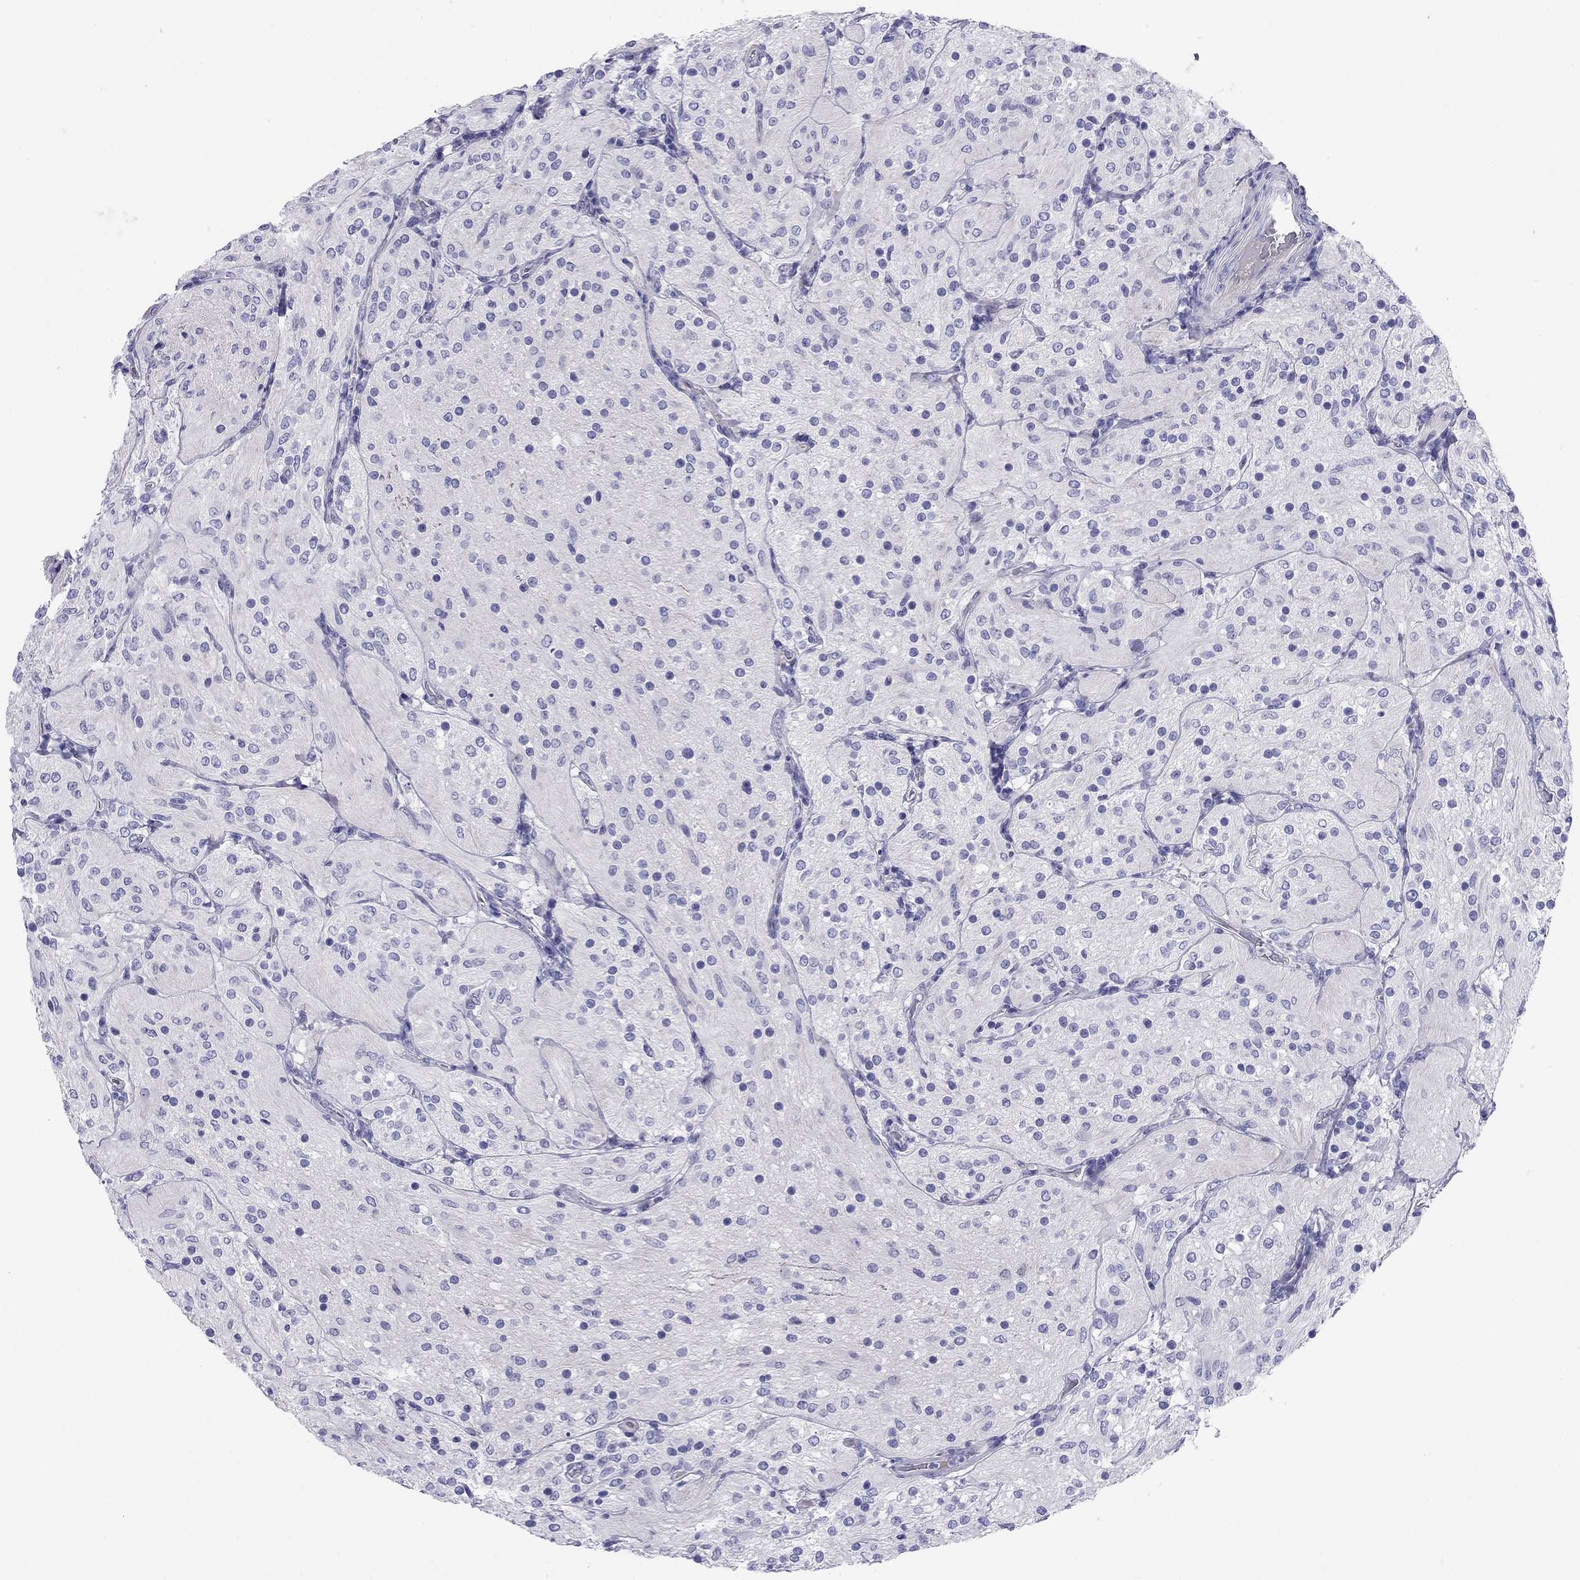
{"staining": {"intensity": "negative", "quantity": "none", "location": "none"}, "tissue": "glioma", "cell_type": "Tumor cells", "image_type": "cancer", "snomed": [{"axis": "morphology", "description": "Glioma, malignant, Low grade"}, {"axis": "topography", "description": "Brain"}], "caption": "Glioma stained for a protein using immunohistochemistry shows no expression tumor cells.", "gene": "CMYA5", "patient": {"sex": "male", "age": 3}}